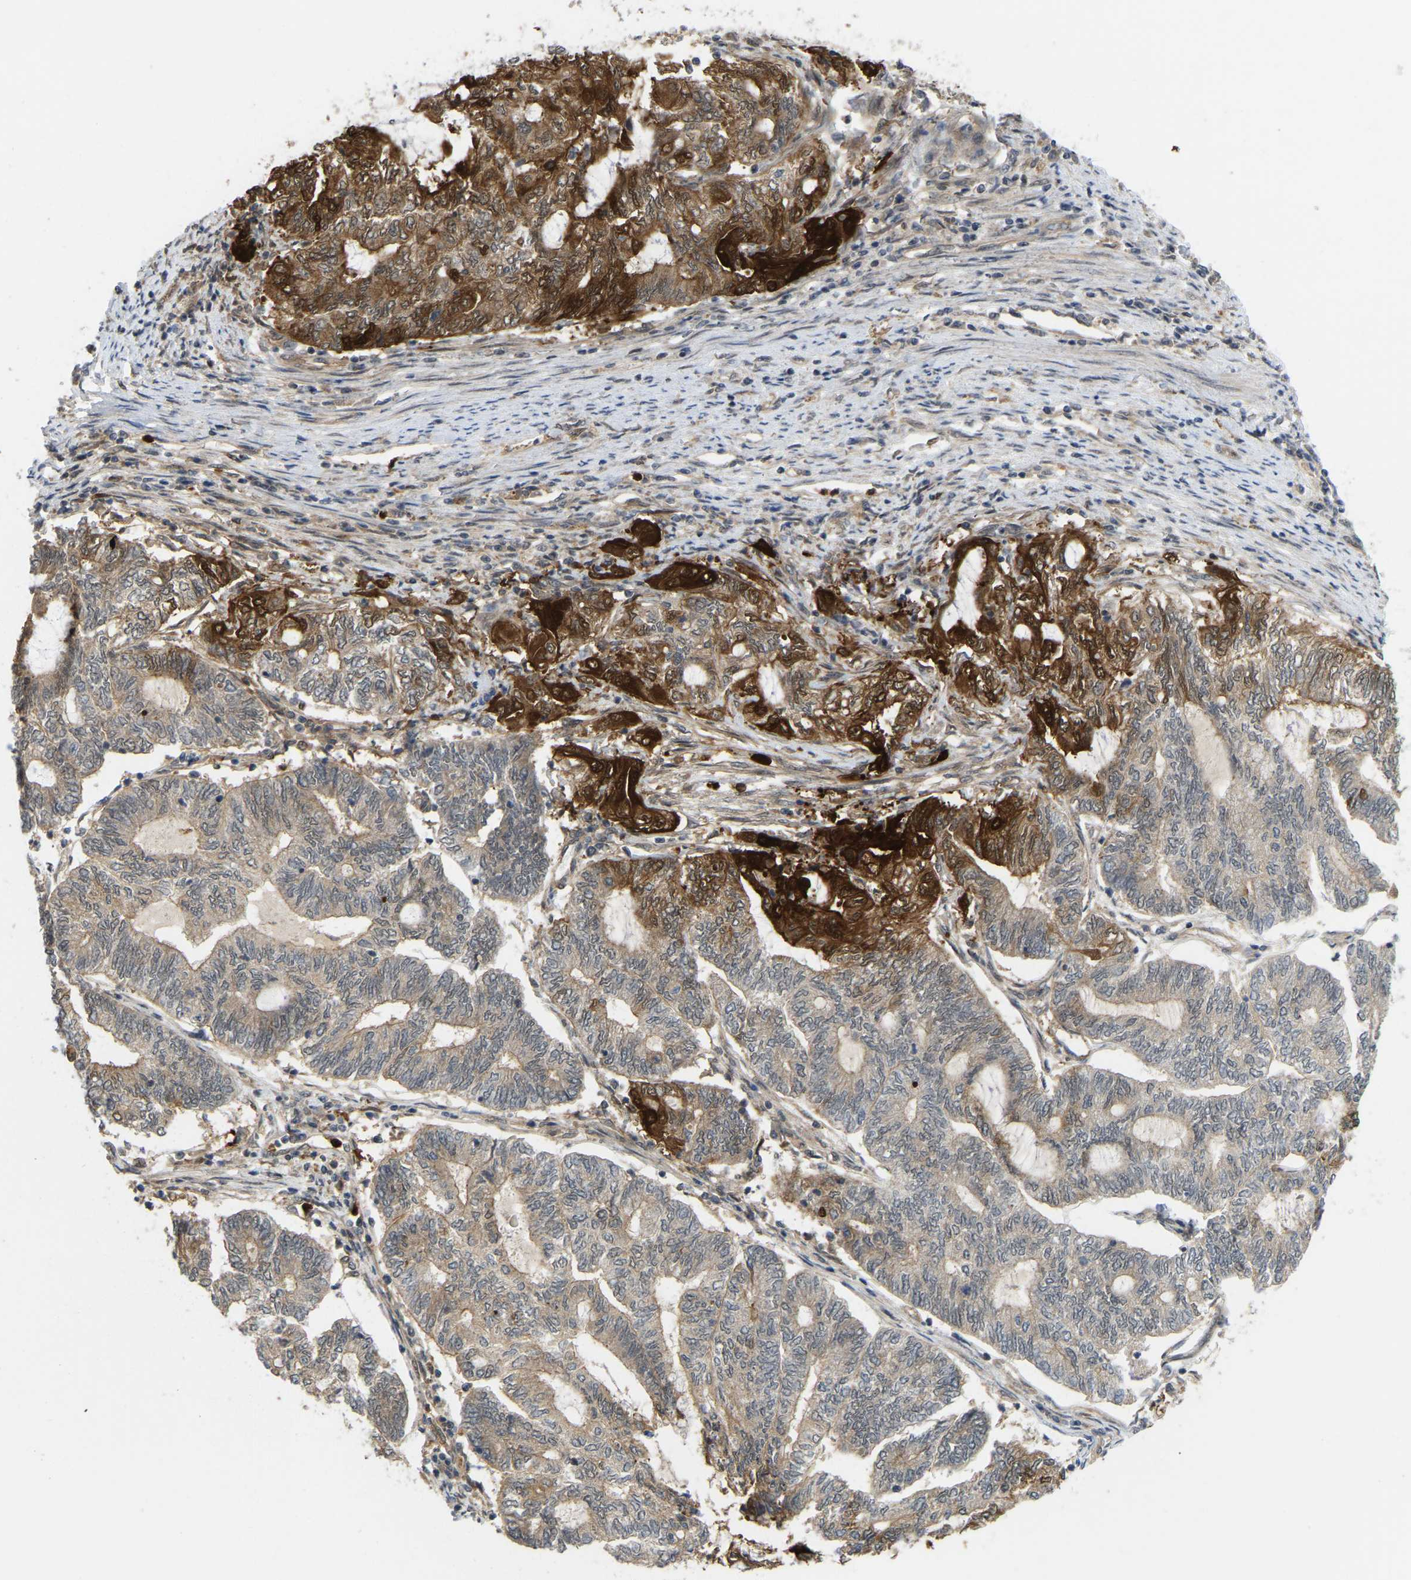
{"staining": {"intensity": "strong", "quantity": "25%-75%", "location": "cytoplasmic/membranous"}, "tissue": "endometrial cancer", "cell_type": "Tumor cells", "image_type": "cancer", "snomed": [{"axis": "morphology", "description": "Adenocarcinoma, NOS"}, {"axis": "topography", "description": "Uterus"}, {"axis": "topography", "description": "Endometrium"}], "caption": "The immunohistochemical stain highlights strong cytoplasmic/membranous staining in tumor cells of endometrial adenocarcinoma tissue.", "gene": "SERPINB5", "patient": {"sex": "female", "age": 70}}